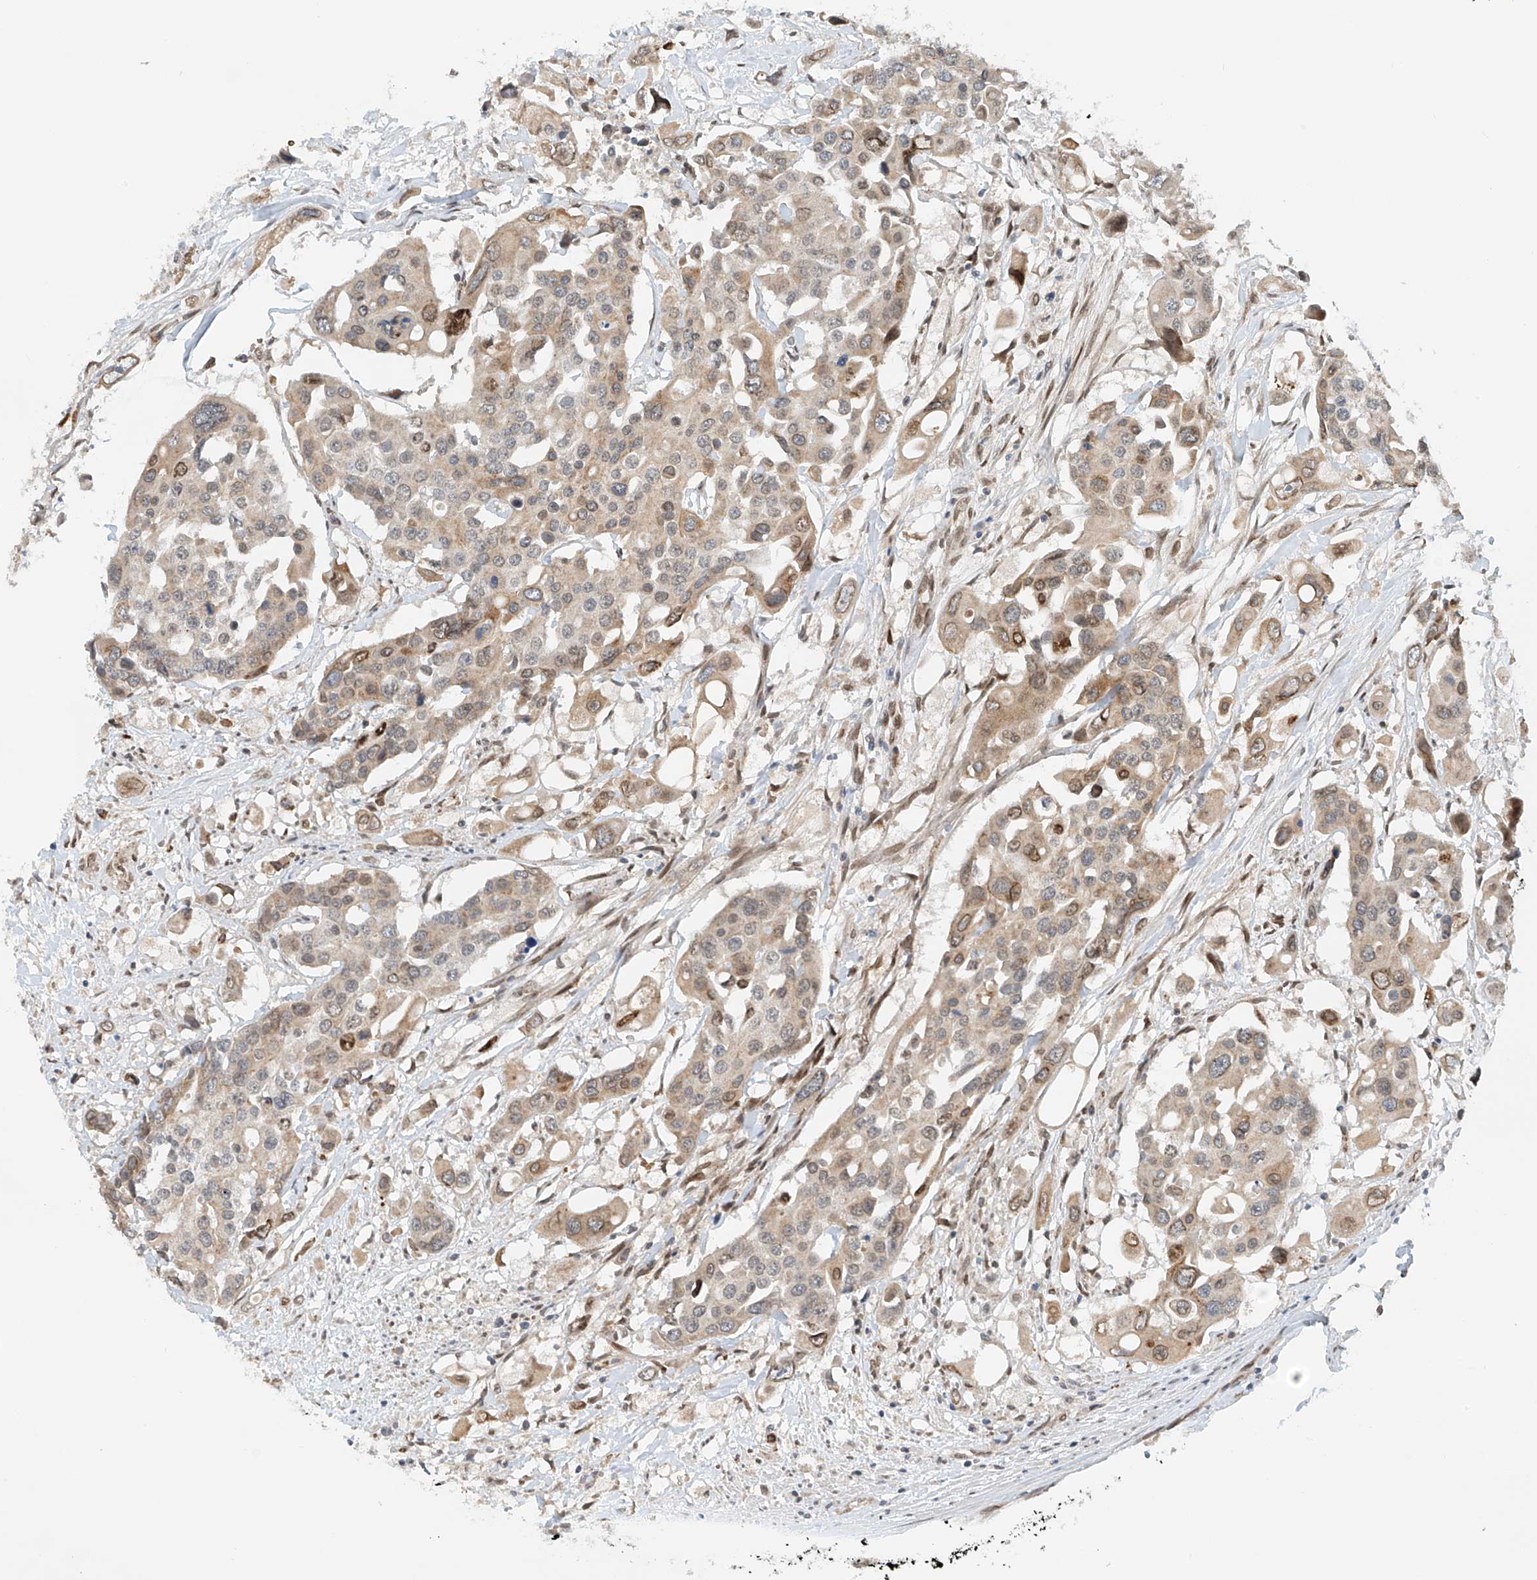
{"staining": {"intensity": "moderate", "quantity": ">75%", "location": "cytoplasmic/membranous,nuclear"}, "tissue": "colorectal cancer", "cell_type": "Tumor cells", "image_type": "cancer", "snomed": [{"axis": "morphology", "description": "Adenocarcinoma, NOS"}, {"axis": "topography", "description": "Colon"}], "caption": "Immunohistochemistry (DAB (3,3'-diaminobenzidine)) staining of adenocarcinoma (colorectal) shows moderate cytoplasmic/membranous and nuclear protein expression in about >75% of tumor cells. Immunohistochemistry stains the protein in brown and the nuclei are stained blue.", "gene": "STARD9", "patient": {"sex": "male", "age": 77}}